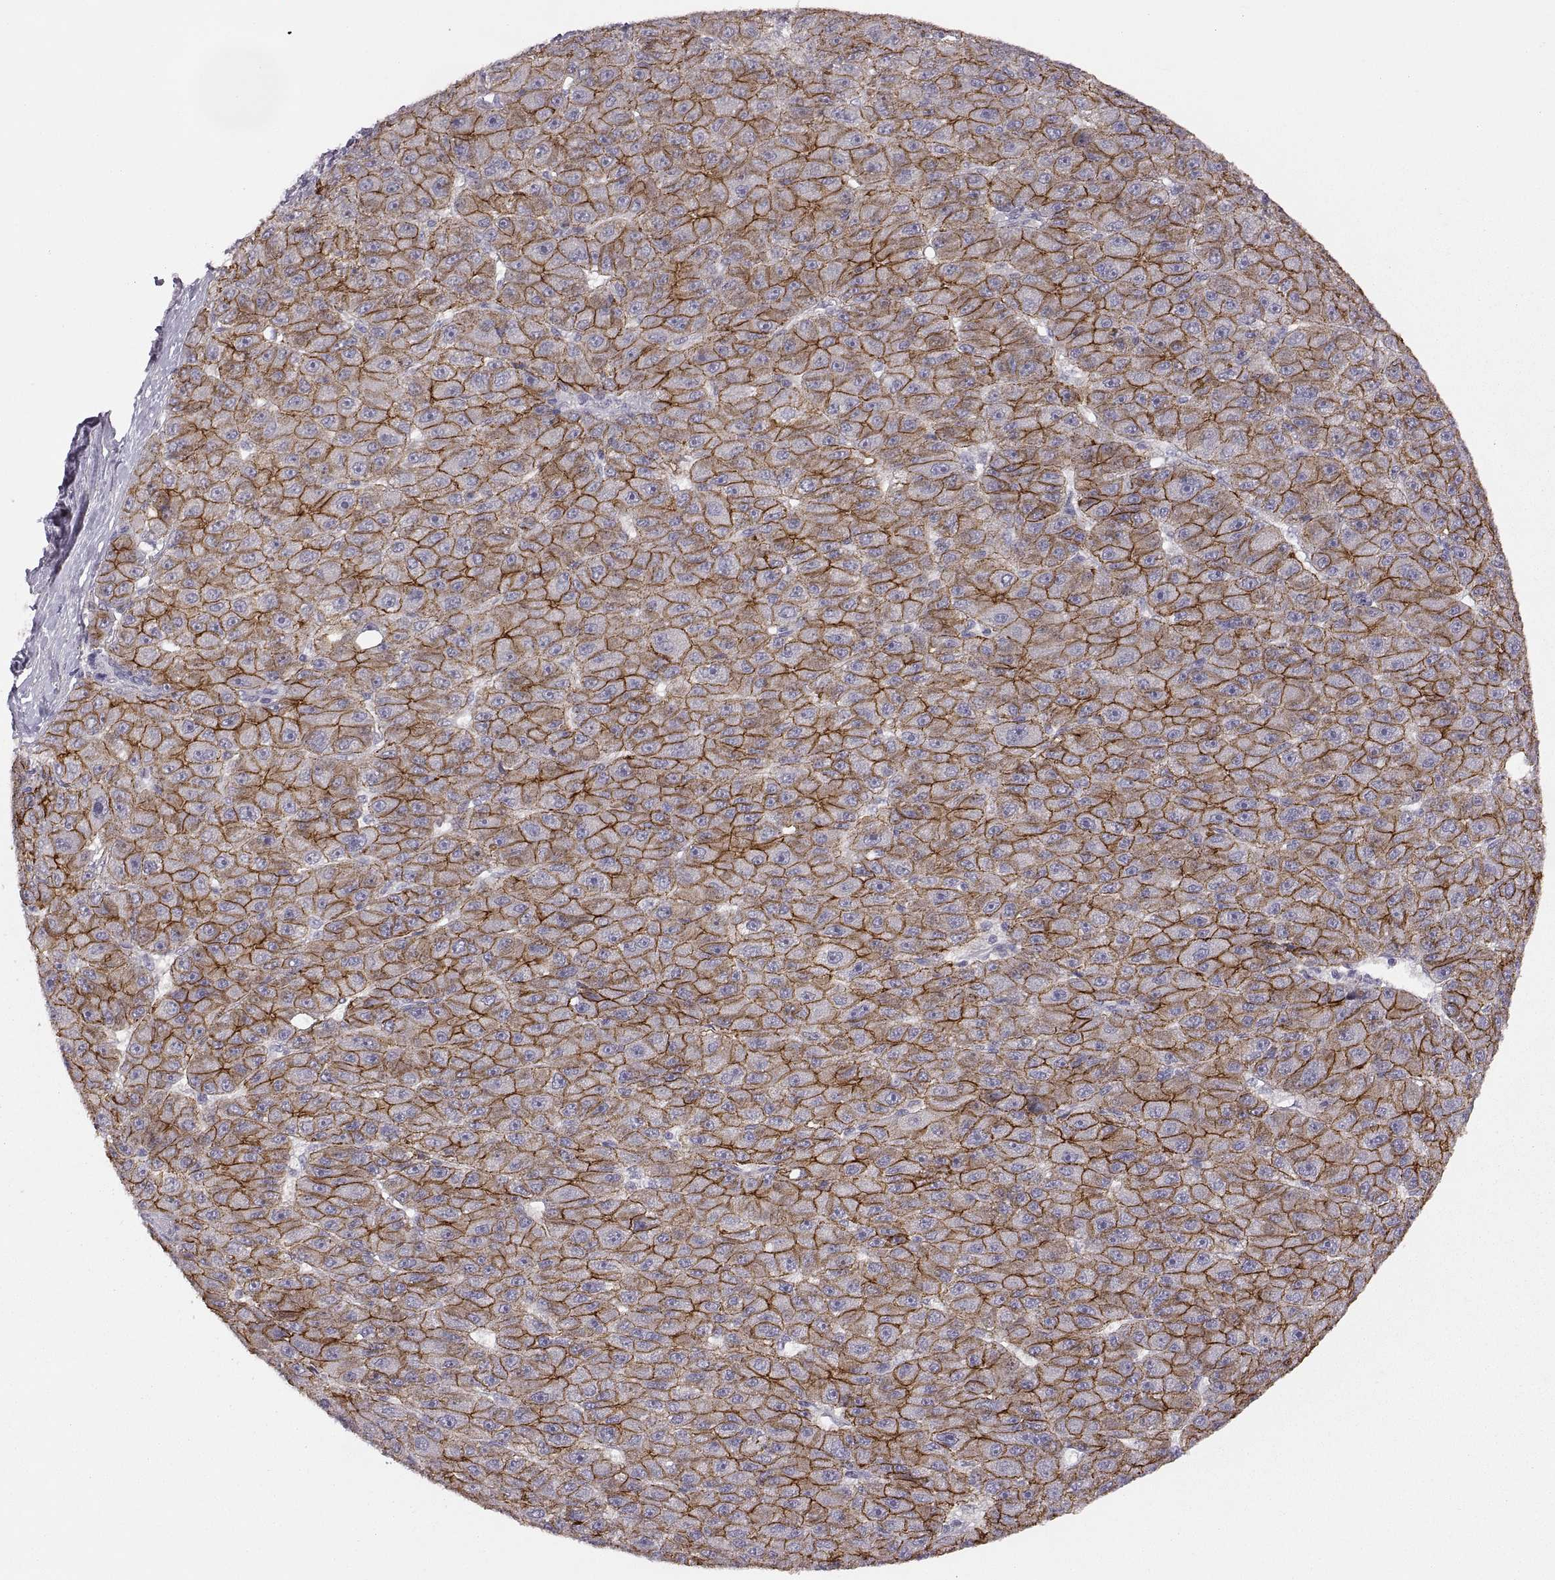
{"staining": {"intensity": "strong", "quantity": ">75%", "location": "cytoplasmic/membranous"}, "tissue": "liver cancer", "cell_type": "Tumor cells", "image_type": "cancer", "snomed": [{"axis": "morphology", "description": "Carcinoma, Hepatocellular, NOS"}, {"axis": "topography", "description": "Liver"}], "caption": "Hepatocellular carcinoma (liver) tissue shows strong cytoplasmic/membranous positivity in approximately >75% of tumor cells", "gene": "CDH2", "patient": {"sex": "male", "age": 67}}